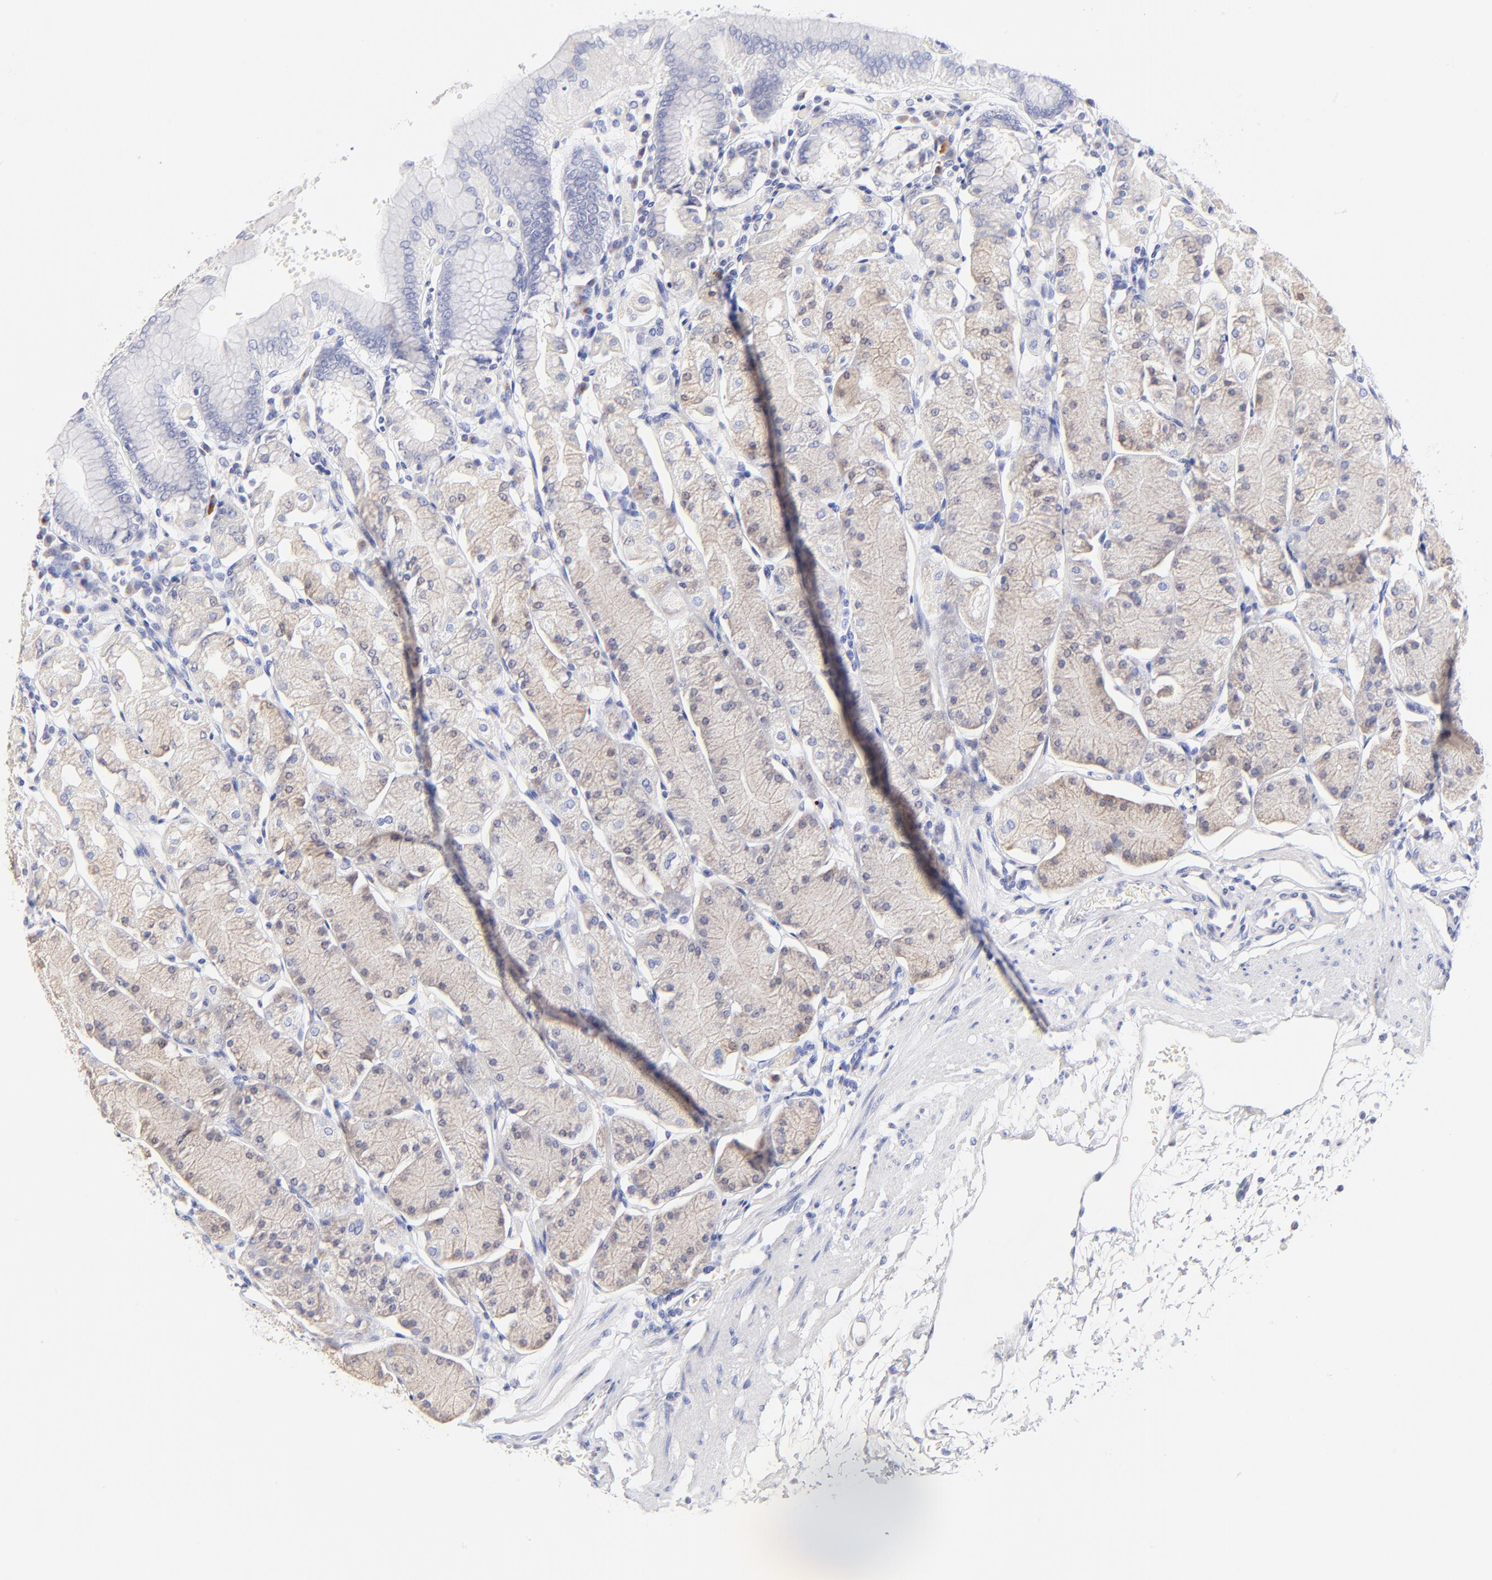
{"staining": {"intensity": "weak", "quantity": "25%-75%", "location": "cytoplasmic/membranous"}, "tissue": "stomach", "cell_type": "Glandular cells", "image_type": "normal", "snomed": [{"axis": "morphology", "description": "Normal tissue, NOS"}, {"axis": "topography", "description": "Stomach, upper"}, {"axis": "topography", "description": "Stomach"}], "caption": "High-power microscopy captured an IHC micrograph of normal stomach, revealing weak cytoplasmic/membranous staining in about 25%-75% of glandular cells. Nuclei are stained in blue.", "gene": "ASB9", "patient": {"sex": "male", "age": 76}}